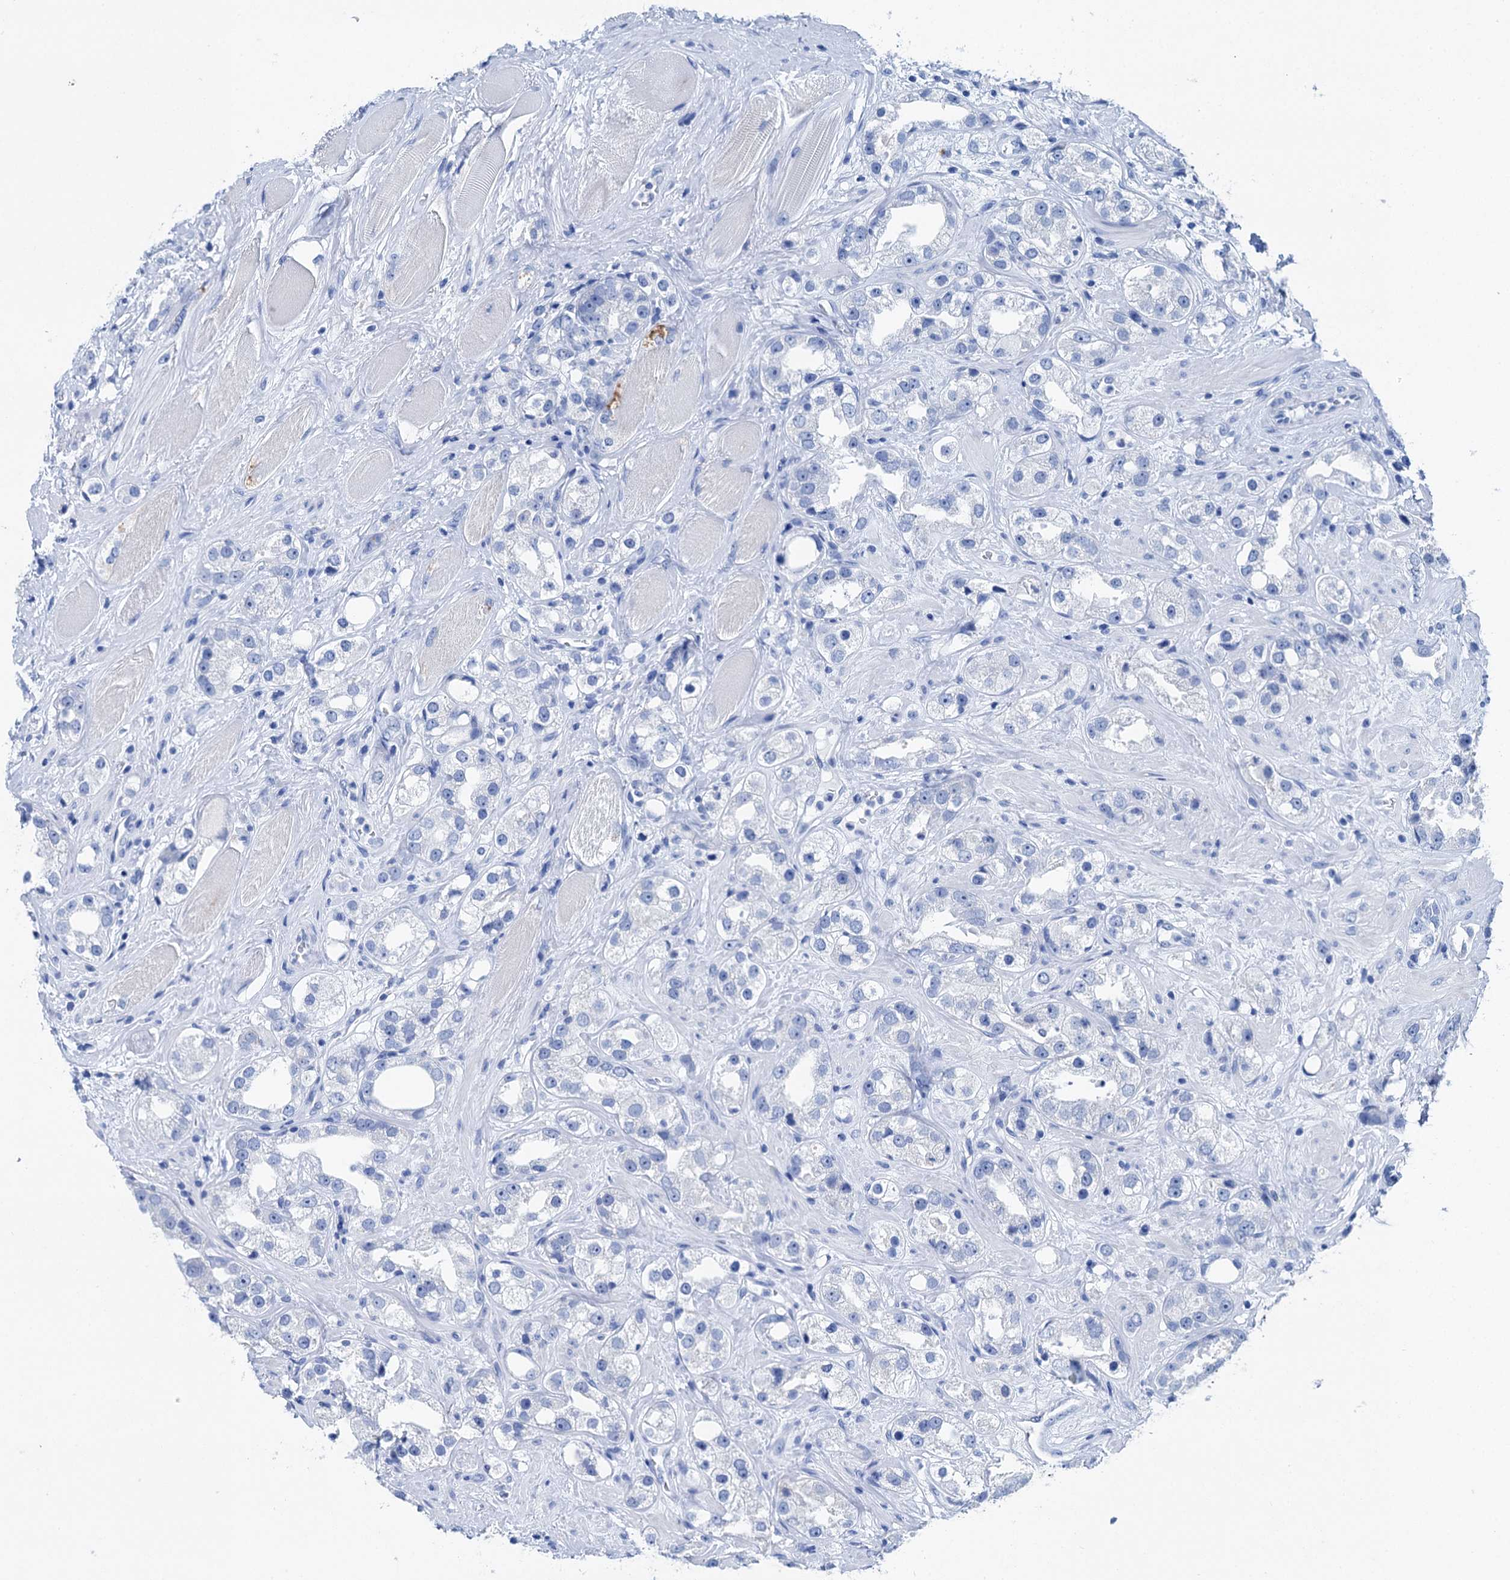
{"staining": {"intensity": "negative", "quantity": "none", "location": "none"}, "tissue": "prostate cancer", "cell_type": "Tumor cells", "image_type": "cancer", "snomed": [{"axis": "morphology", "description": "Adenocarcinoma, NOS"}, {"axis": "topography", "description": "Prostate"}], "caption": "Image shows no significant protein staining in tumor cells of prostate cancer.", "gene": "BRINP1", "patient": {"sex": "male", "age": 79}}